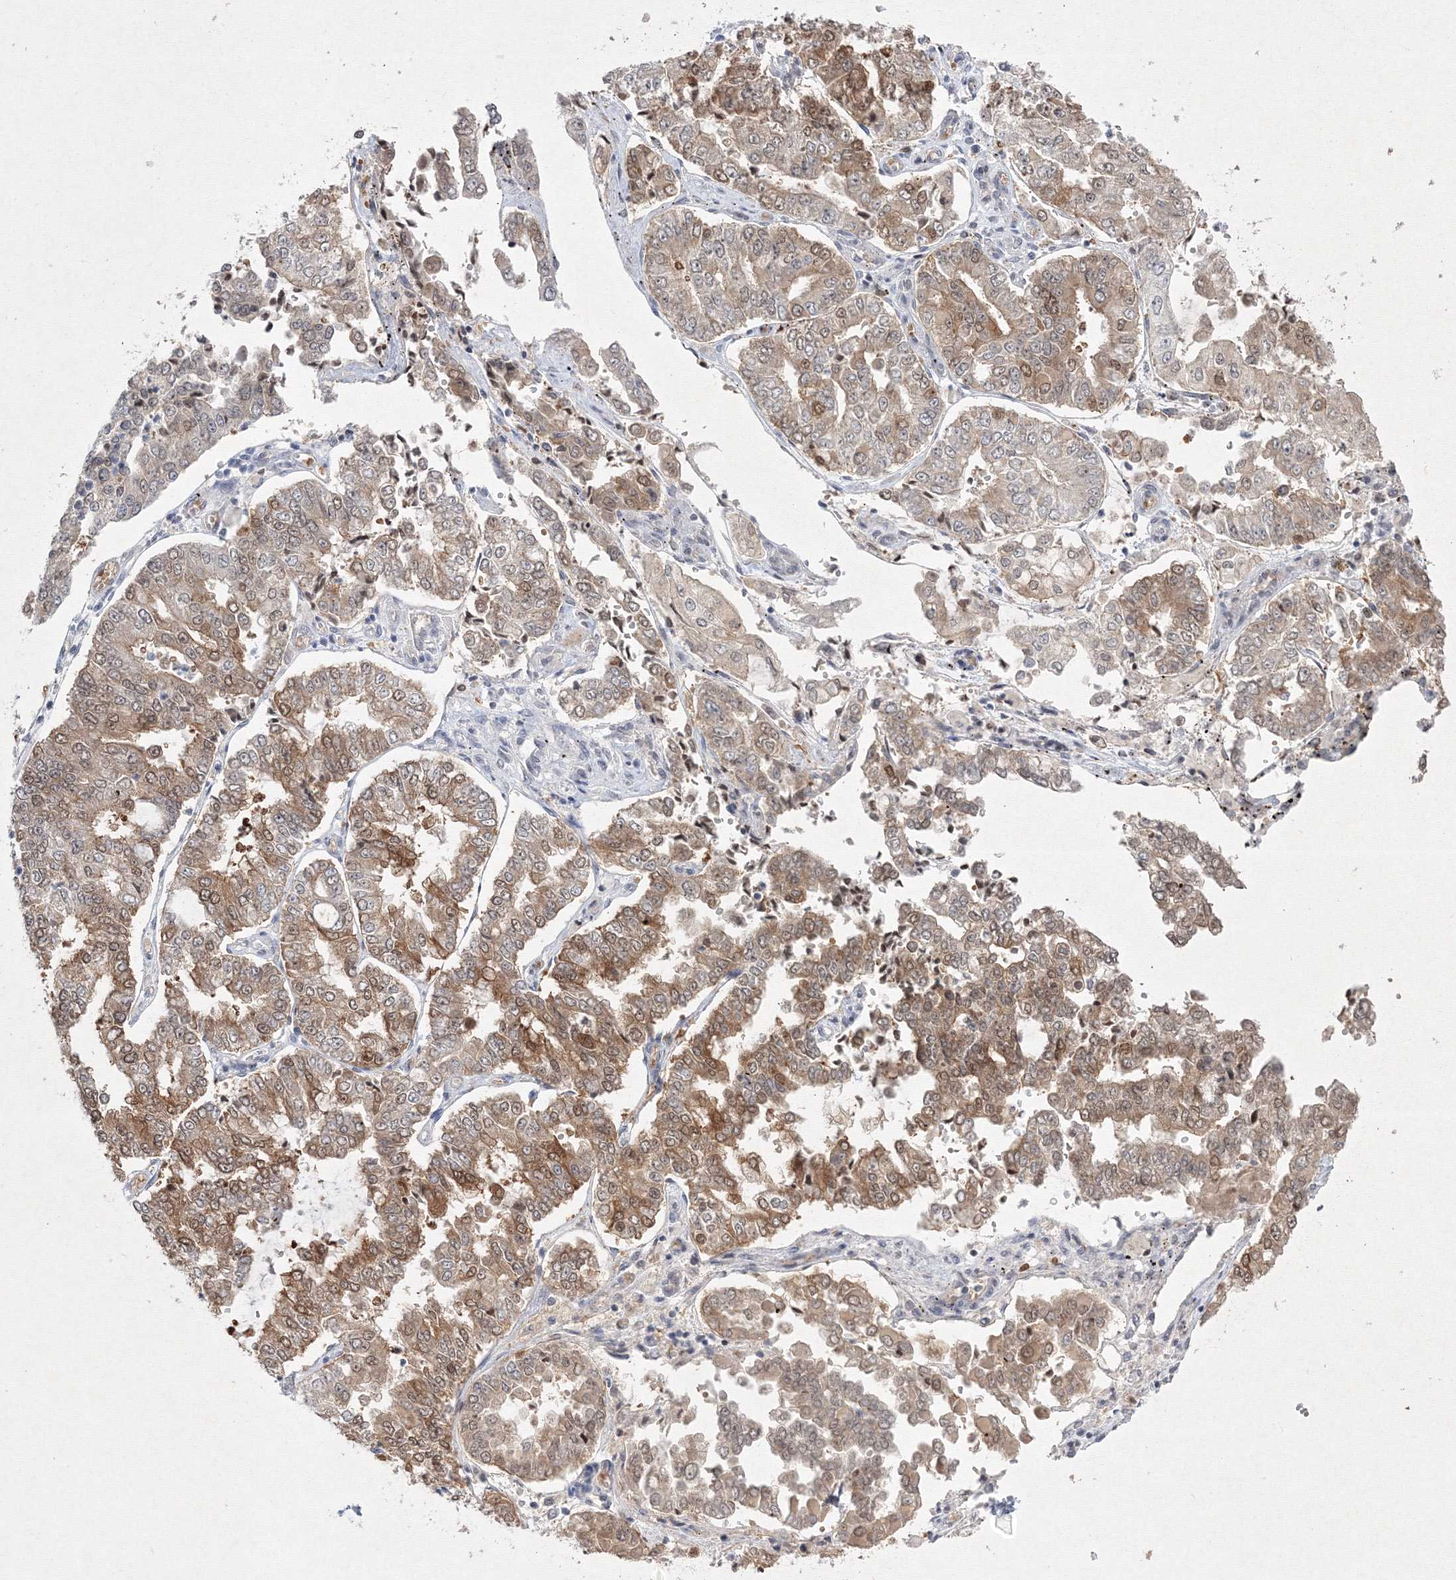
{"staining": {"intensity": "moderate", "quantity": ">75%", "location": "cytoplasmic/membranous,nuclear"}, "tissue": "stomach cancer", "cell_type": "Tumor cells", "image_type": "cancer", "snomed": [{"axis": "morphology", "description": "Adenocarcinoma, NOS"}, {"axis": "topography", "description": "Stomach"}], "caption": "Immunohistochemistry photomicrograph of neoplastic tissue: human stomach adenocarcinoma stained using immunohistochemistry (IHC) reveals medium levels of moderate protein expression localized specifically in the cytoplasmic/membranous and nuclear of tumor cells, appearing as a cytoplasmic/membranous and nuclear brown color.", "gene": "NXPE3", "patient": {"sex": "male", "age": 76}}